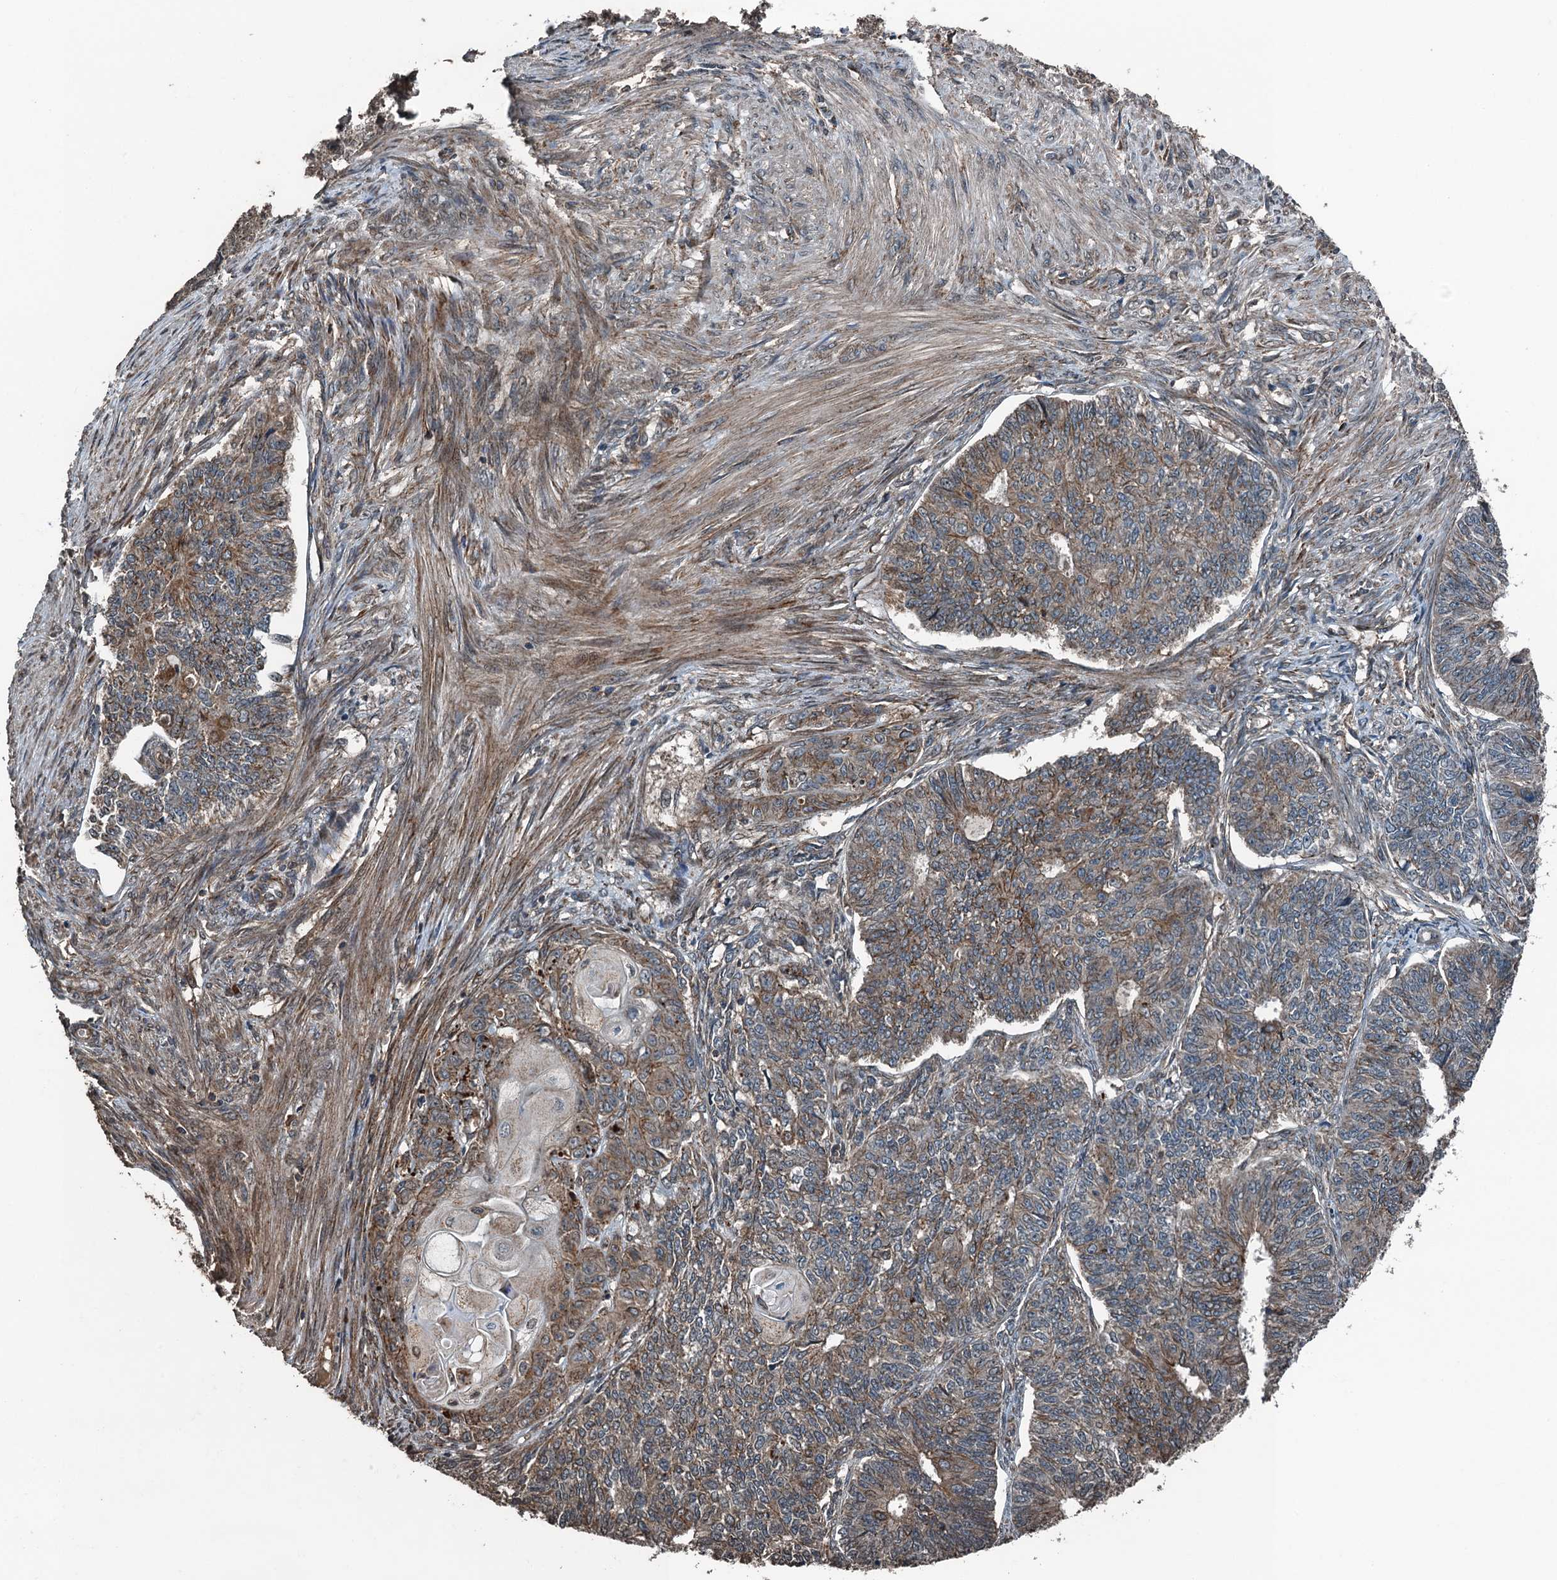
{"staining": {"intensity": "weak", "quantity": "25%-75%", "location": "cytoplasmic/membranous"}, "tissue": "endometrial cancer", "cell_type": "Tumor cells", "image_type": "cancer", "snomed": [{"axis": "morphology", "description": "Adenocarcinoma, NOS"}, {"axis": "topography", "description": "Endometrium"}], "caption": "A high-resolution micrograph shows IHC staining of endometrial adenocarcinoma, which demonstrates weak cytoplasmic/membranous expression in about 25%-75% of tumor cells. The staining was performed using DAB to visualize the protein expression in brown, while the nuclei were stained in blue with hematoxylin (Magnification: 20x).", "gene": "TCTN1", "patient": {"sex": "female", "age": 32}}